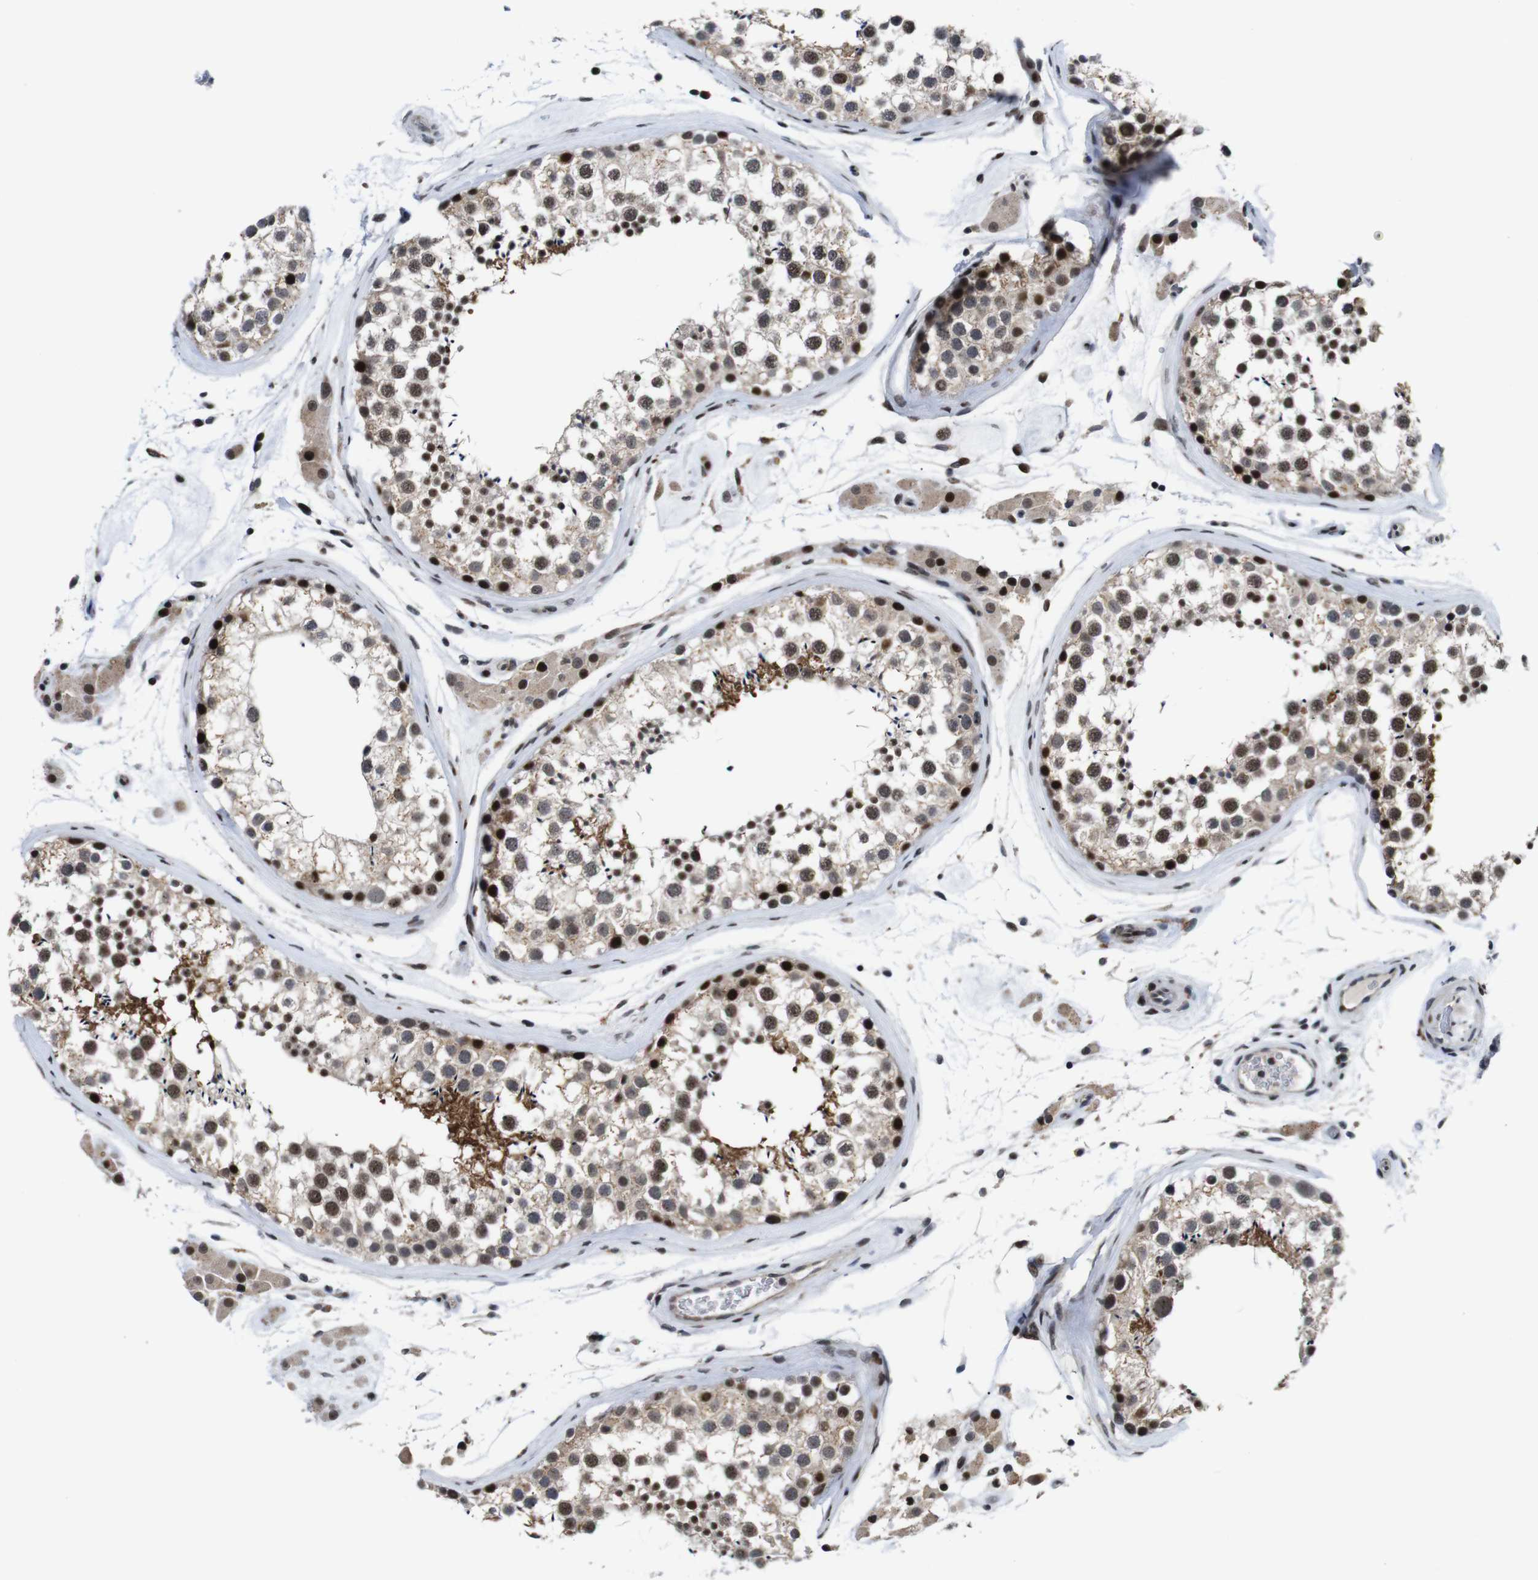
{"staining": {"intensity": "moderate", "quantity": "25%-75%", "location": "cytoplasmic/membranous,nuclear"}, "tissue": "testis", "cell_type": "Cells in seminiferous ducts", "image_type": "normal", "snomed": [{"axis": "morphology", "description": "Normal tissue, NOS"}, {"axis": "topography", "description": "Testis"}], "caption": "A photomicrograph showing moderate cytoplasmic/membranous,nuclear expression in about 25%-75% of cells in seminiferous ducts in unremarkable testis, as visualized by brown immunohistochemical staining.", "gene": "EIF4G1", "patient": {"sex": "male", "age": 46}}